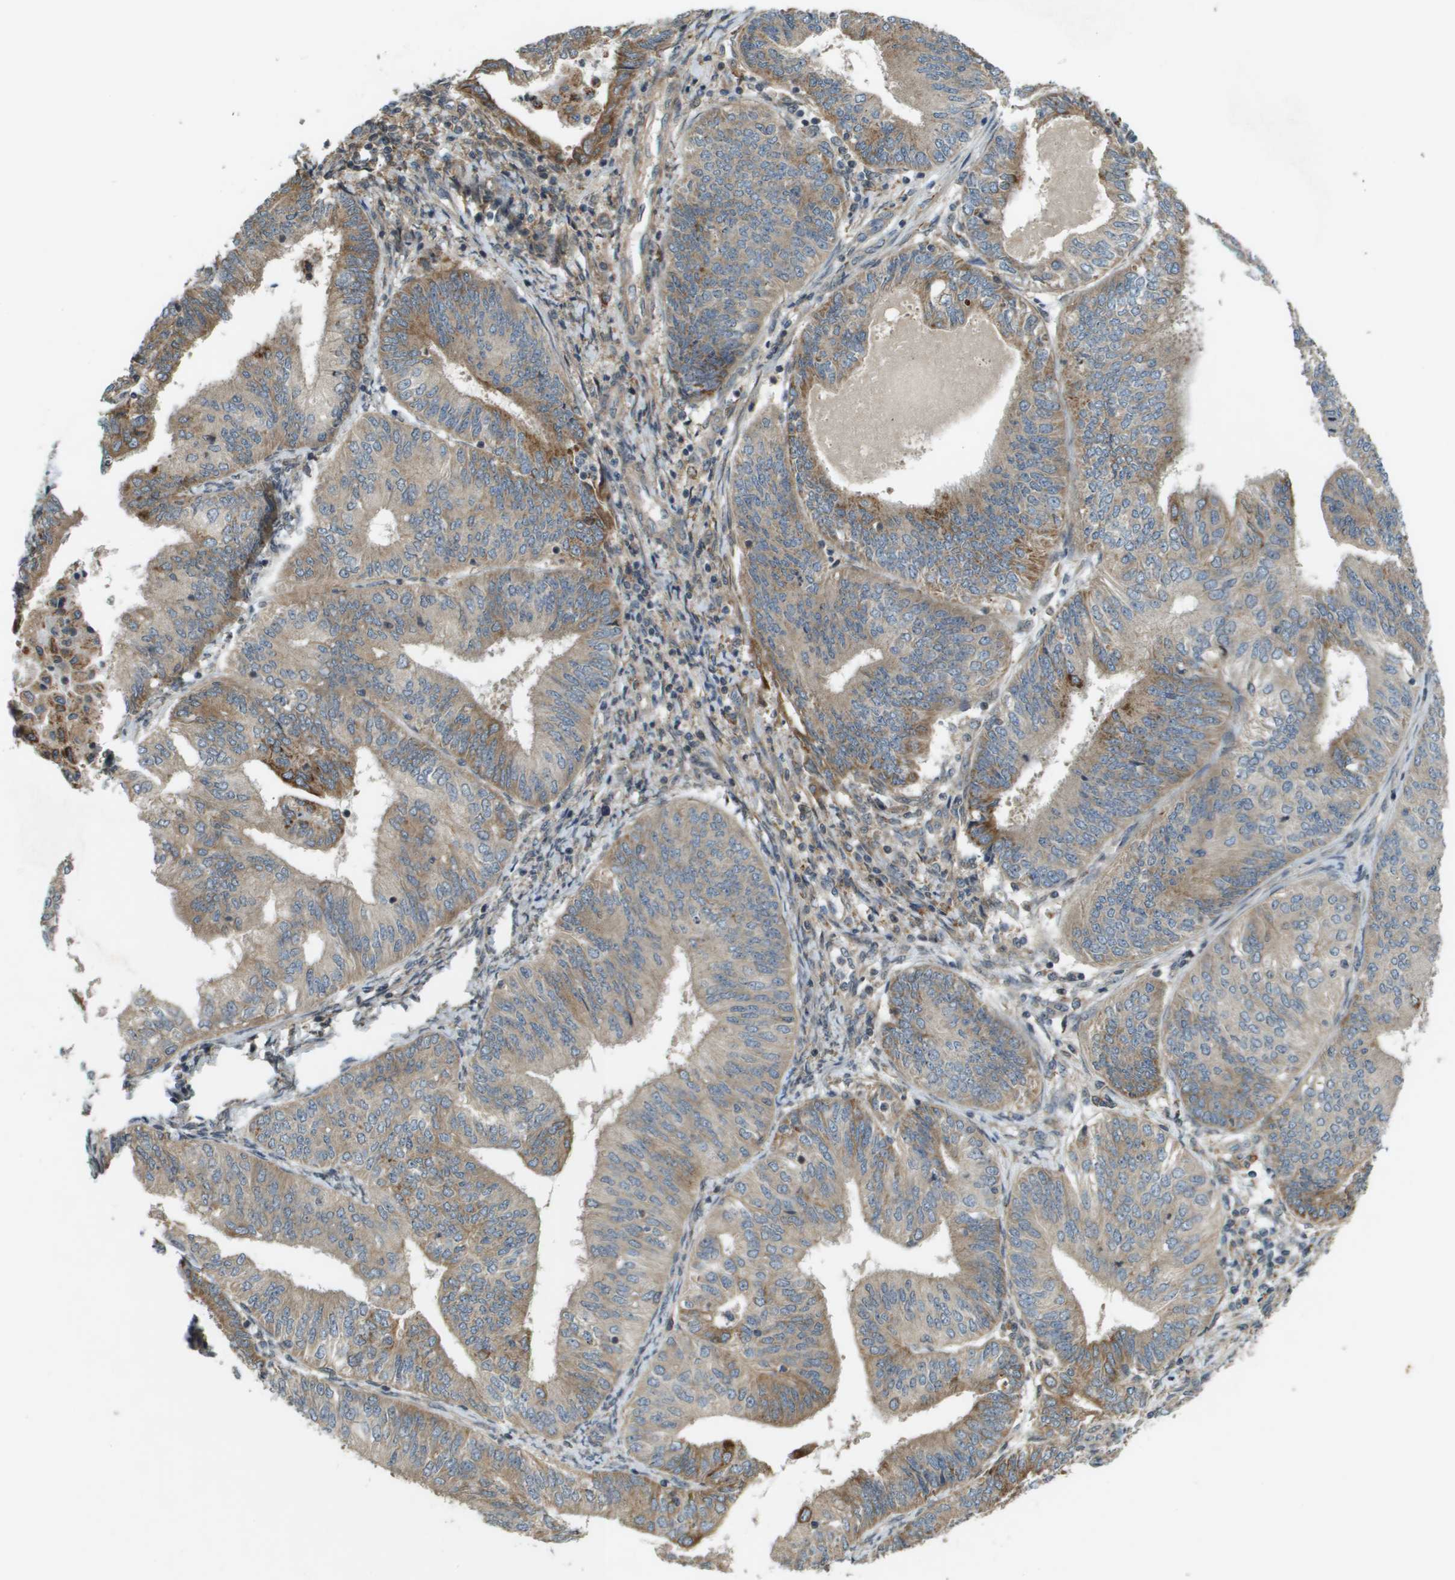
{"staining": {"intensity": "weak", "quantity": ">75%", "location": "cytoplasmic/membranous"}, "tissue": "endometrial cancer", "cell_type": "Tumor cells", "image_type": "cancer", "snomed": [{"axis": "morphology", "description": "Adenocarcinoma, NOS"}, {"axis": "topography", "description": "Endometrium"}], "caption": "Immunohistochemical staining of adenocarcinoma (endometrial) displays weak cytoplasmic/membranous protein staining in approximately >75% of tumor cells. The staining is performed using DAB brown chromogen to label protein expression. The nuclei are counter-stained blue using hematoxylin.", "gene": "CDKN2C", "patient": {"sex": "female", "age": 58}}